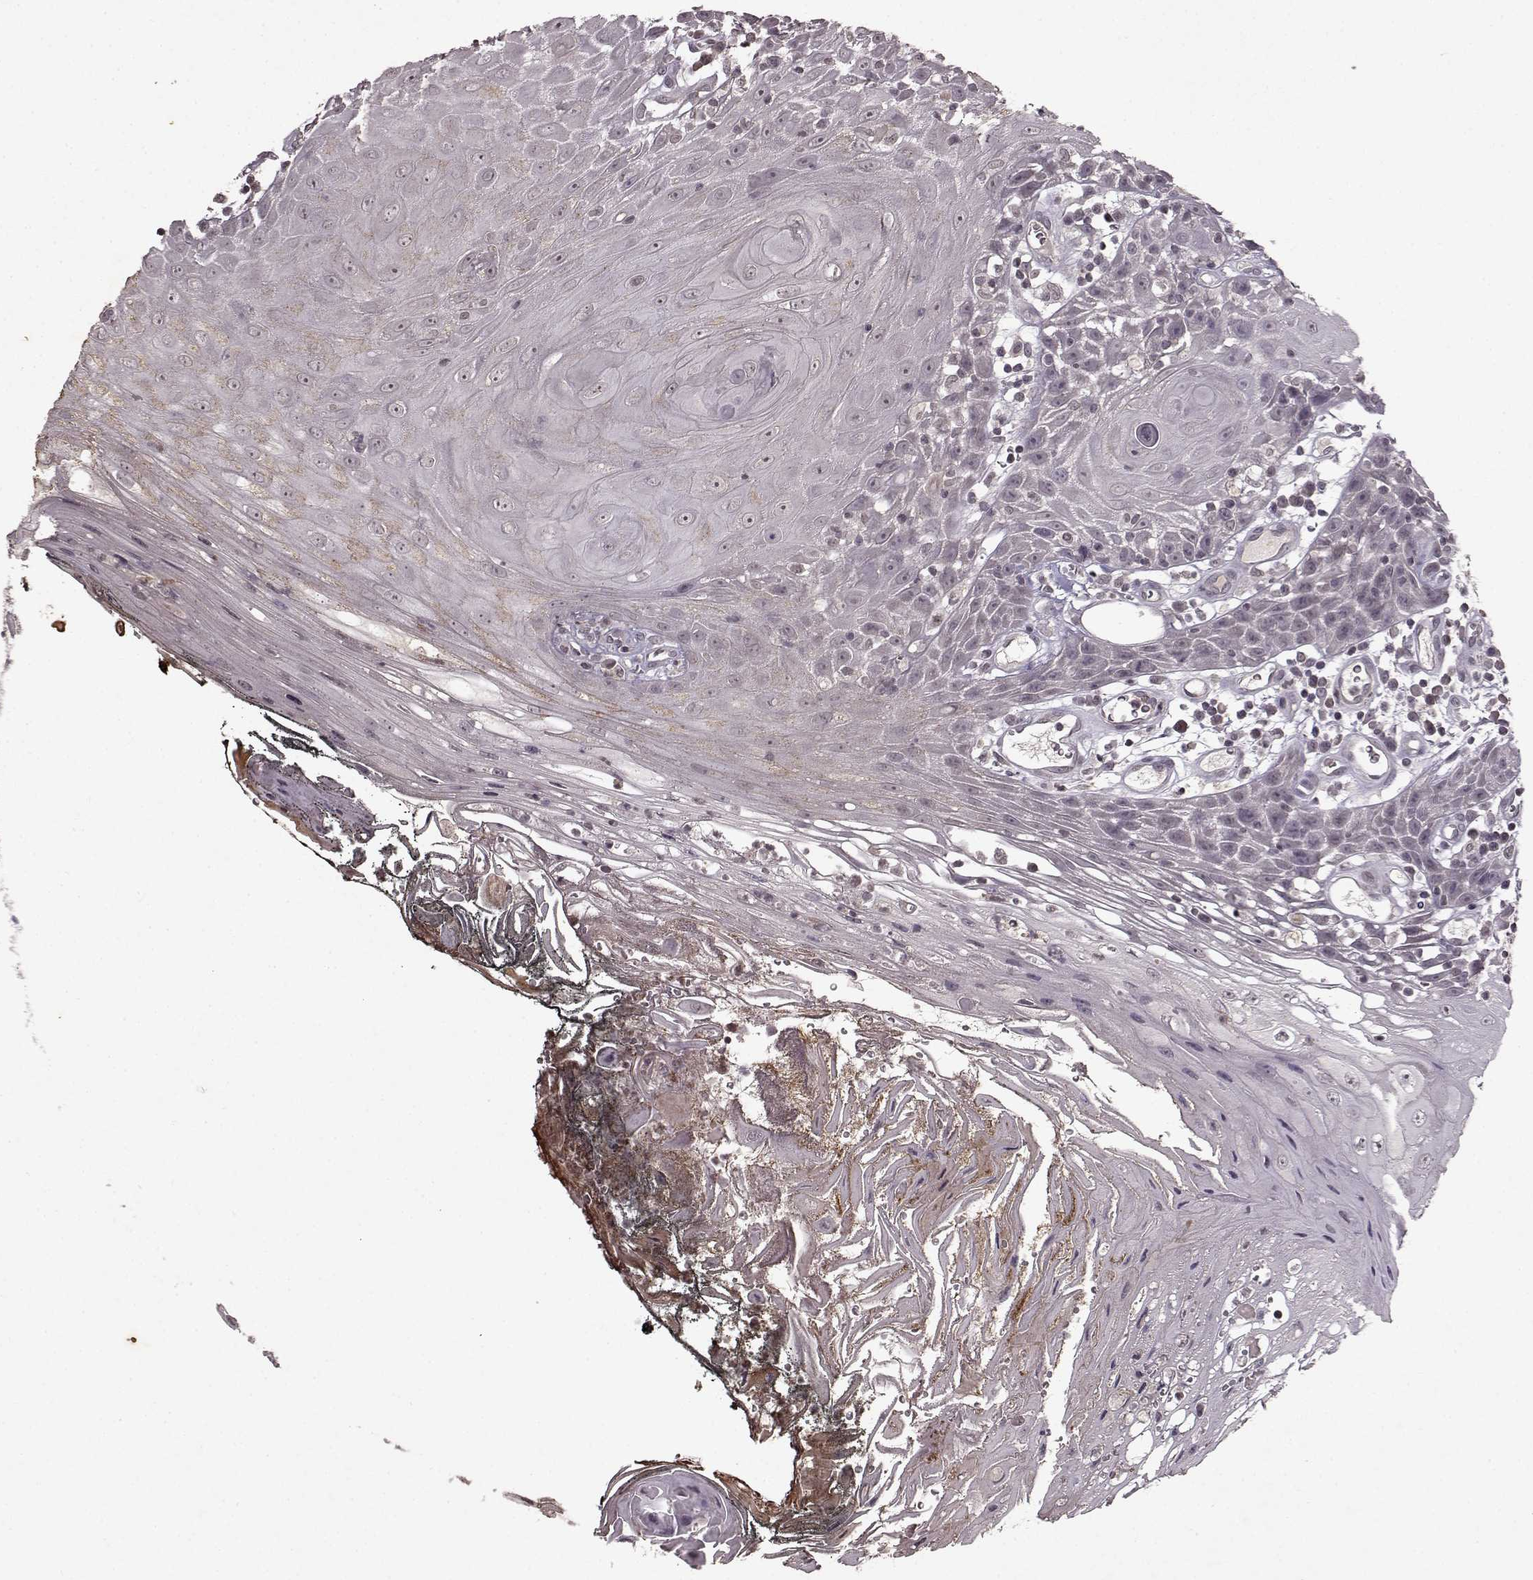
{"staining": {"intensity": "negative", "quantity": "none", "location": "none"}, "tissue": "head and neck cancer", "cell_type": "Tumor cells", "image_type": "cancer", "snomed": [{"axis": "morphology", "description": "Squamous cell carcinoma, NOS"}, {"axis": "topography", "description": "Head-Neck"}], "caption": "This is an IHC photomicrograph of human squamous cell carcinoma (head and neck). There is no positivity in tumor cells.", "gene": "LHB", "patient": {"sex": "male", "age": 52}}